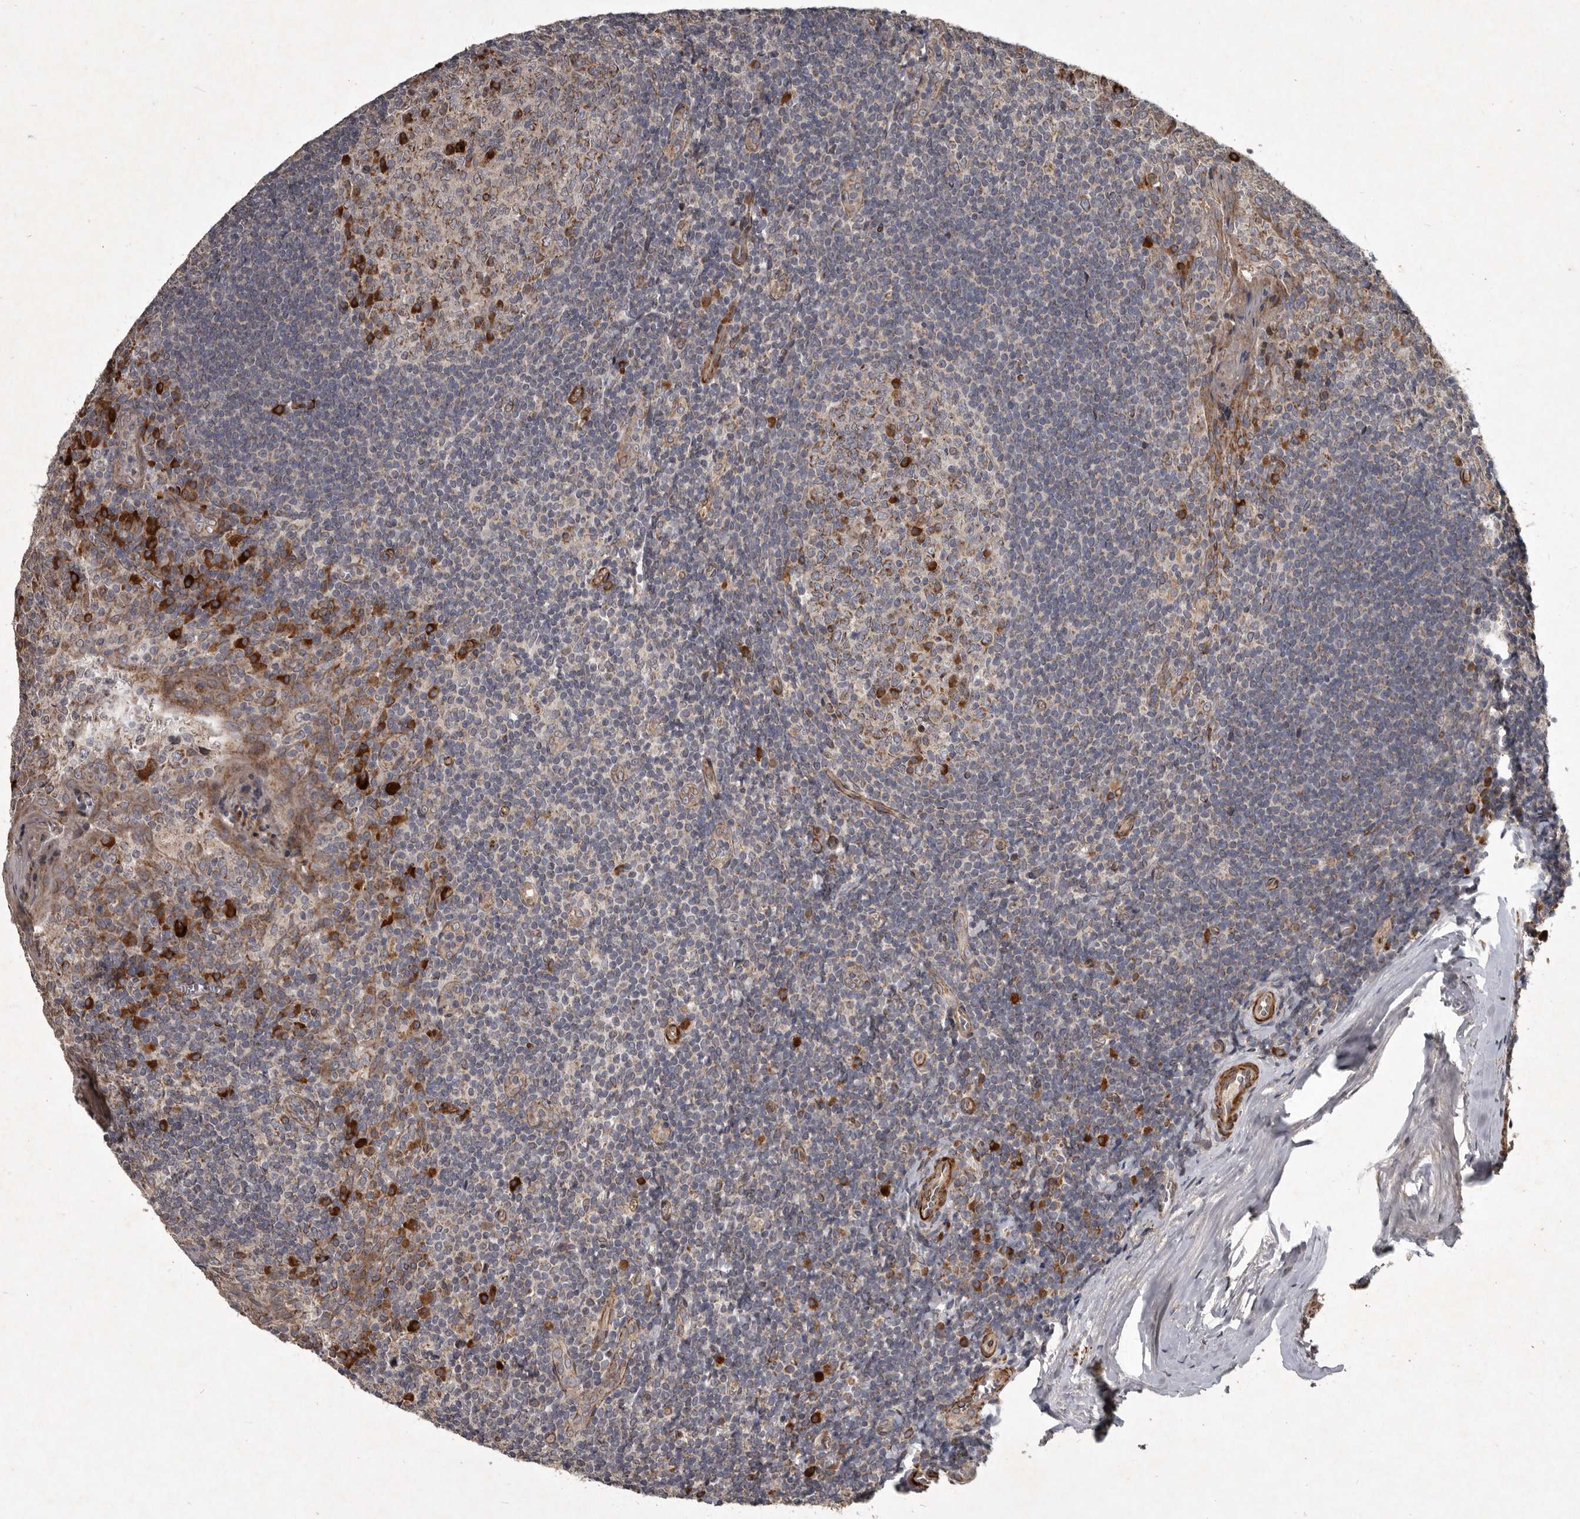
{"staining": {"intensity": "strong", "quantity": "<25%", "location": "cytoplasmic/membranous"}, "tissue": "tonsil", "cell_type": "Germinal center cells", "image_type": "normal", "snomed": [{"axis": "morphology", "description": "Normal tissue, NOS"}, {"axis": "topography", "description": "Tonsil"}], "caption": "A medium amount of strong cytoplasmic/membranous expression is seen in approximately <25% of germinal center cells in benign tonsil.", "gene": "MRPS15", "patient": {"sex": "male", "age": 27}}